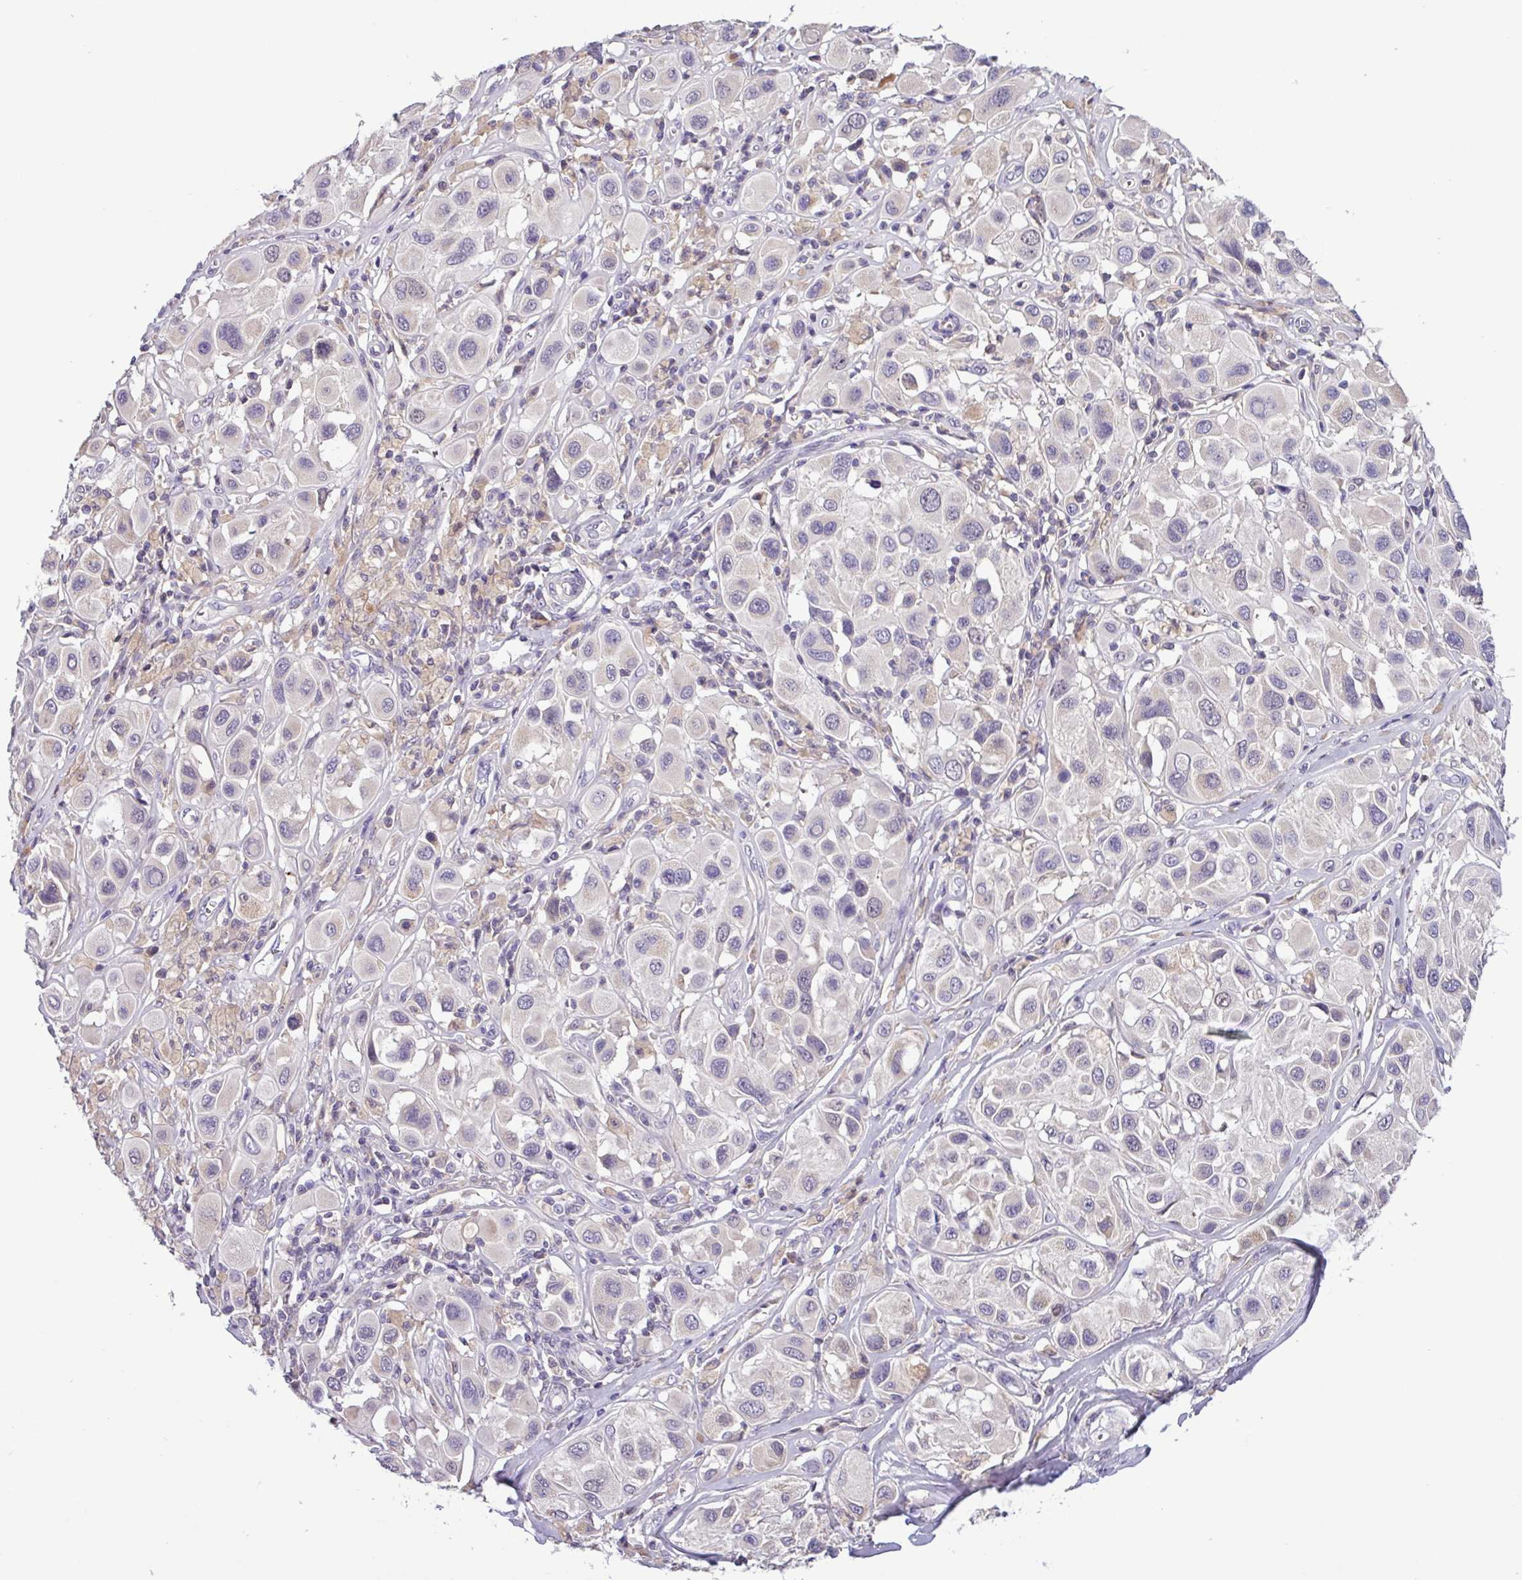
{"staining": {"intensity": "negative", "quantity": "none", "location": "none"}, "tissue": "melanoma", "cell_type": "Tumor cells", "image_type": "cancer", "snomed": [{"axis": "morphology", "description": "Malignant melanoma, Metastatic site"}, {"axis": "topography", "description": "Skin"}], "caption": "Immunohistochemistry (IHC) photomicrograph of neoplastic tissue: melanoma stained with DAB (3,3'-diaminobenzidine) displays no significant protein staining in tumor cells.", "gene": "SFTPB", "patient": {"sex": "male", "age": 41}}